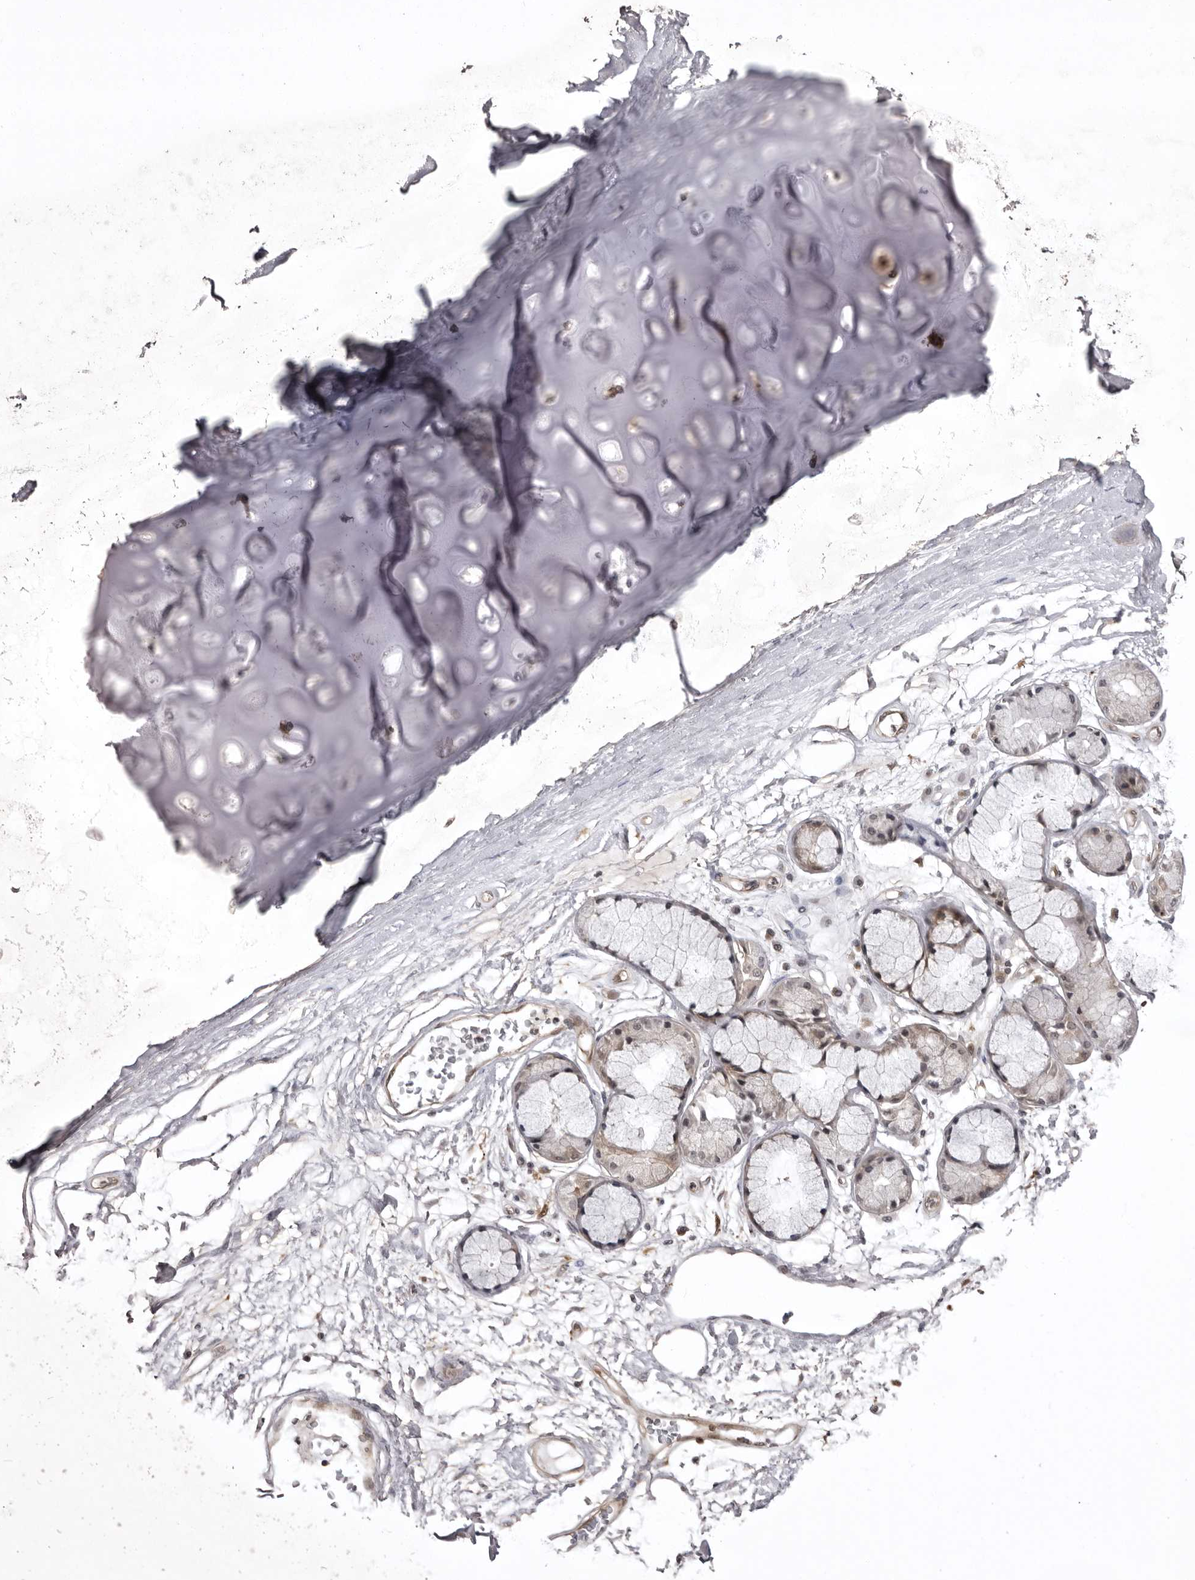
{"staining": {"intensity": "negative", "quantity": "none", "location": "none"}, "tissue": "adipose tissue", "cell_type": "Adipocytes", "image_type": "normal", "snomed": [{"axis": "morphology", "description": "Normal tissue, NOS"}, {"axis": "topography", "description": "Bronchus"}], "caption": "A photomicrograph of human adipose tissue is negative for staining in adipocytes. (Stains: DAB (3,3'-diaminobenzidine) immunohistochemistry with hematoxylin counter stain, Microscopy: brightfield microscopy at high magnification).", "gene": "USP43", "patient": {"sex": "male", "age": 66}}